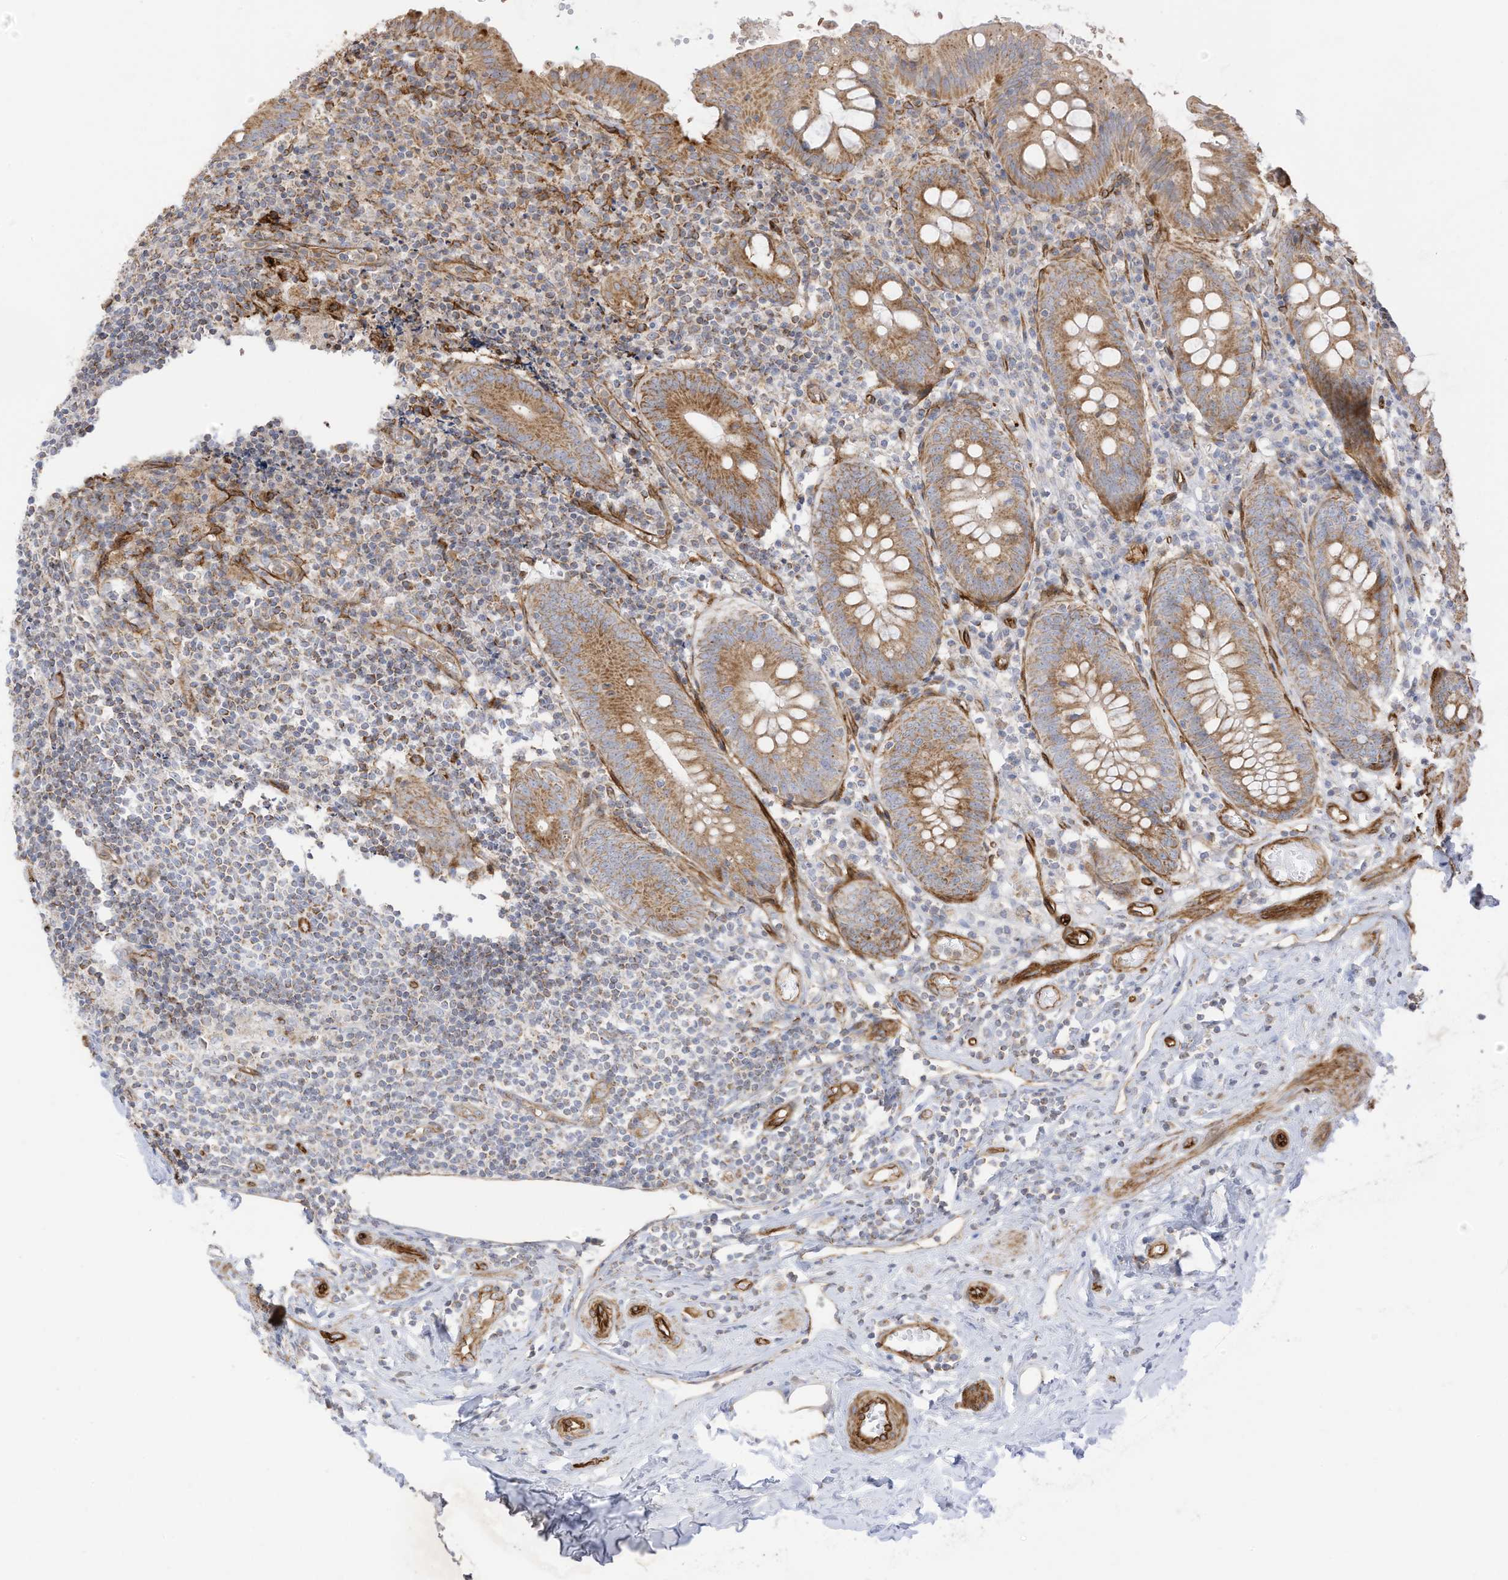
{"staining": {"intensity": "moderate", "quantity": ">75%", "location": "cytoplasmic/membranous"}, "tissue": "appendix", "cell_type": "Glandular cells", "image_type": "normal", "snomed": [{"axis": "morphology", "description": "Normal tissue, NOS"}, {"axis": "topography", "description": "Appendix"}], "caption": "Protein expression by IHC shows moderate cytoplasmic/membranous expression in about >75% of glandular cells in benign appendix. The staining was performed using DAB (3,3'-diaminobenzidine) to visualize the protein expression in brown, while the nuclei were stained in blue with hematoxylin (Magnification: 20x).", "gene": "ABCB7", "patient": {"sex": "female", "age": 54}}